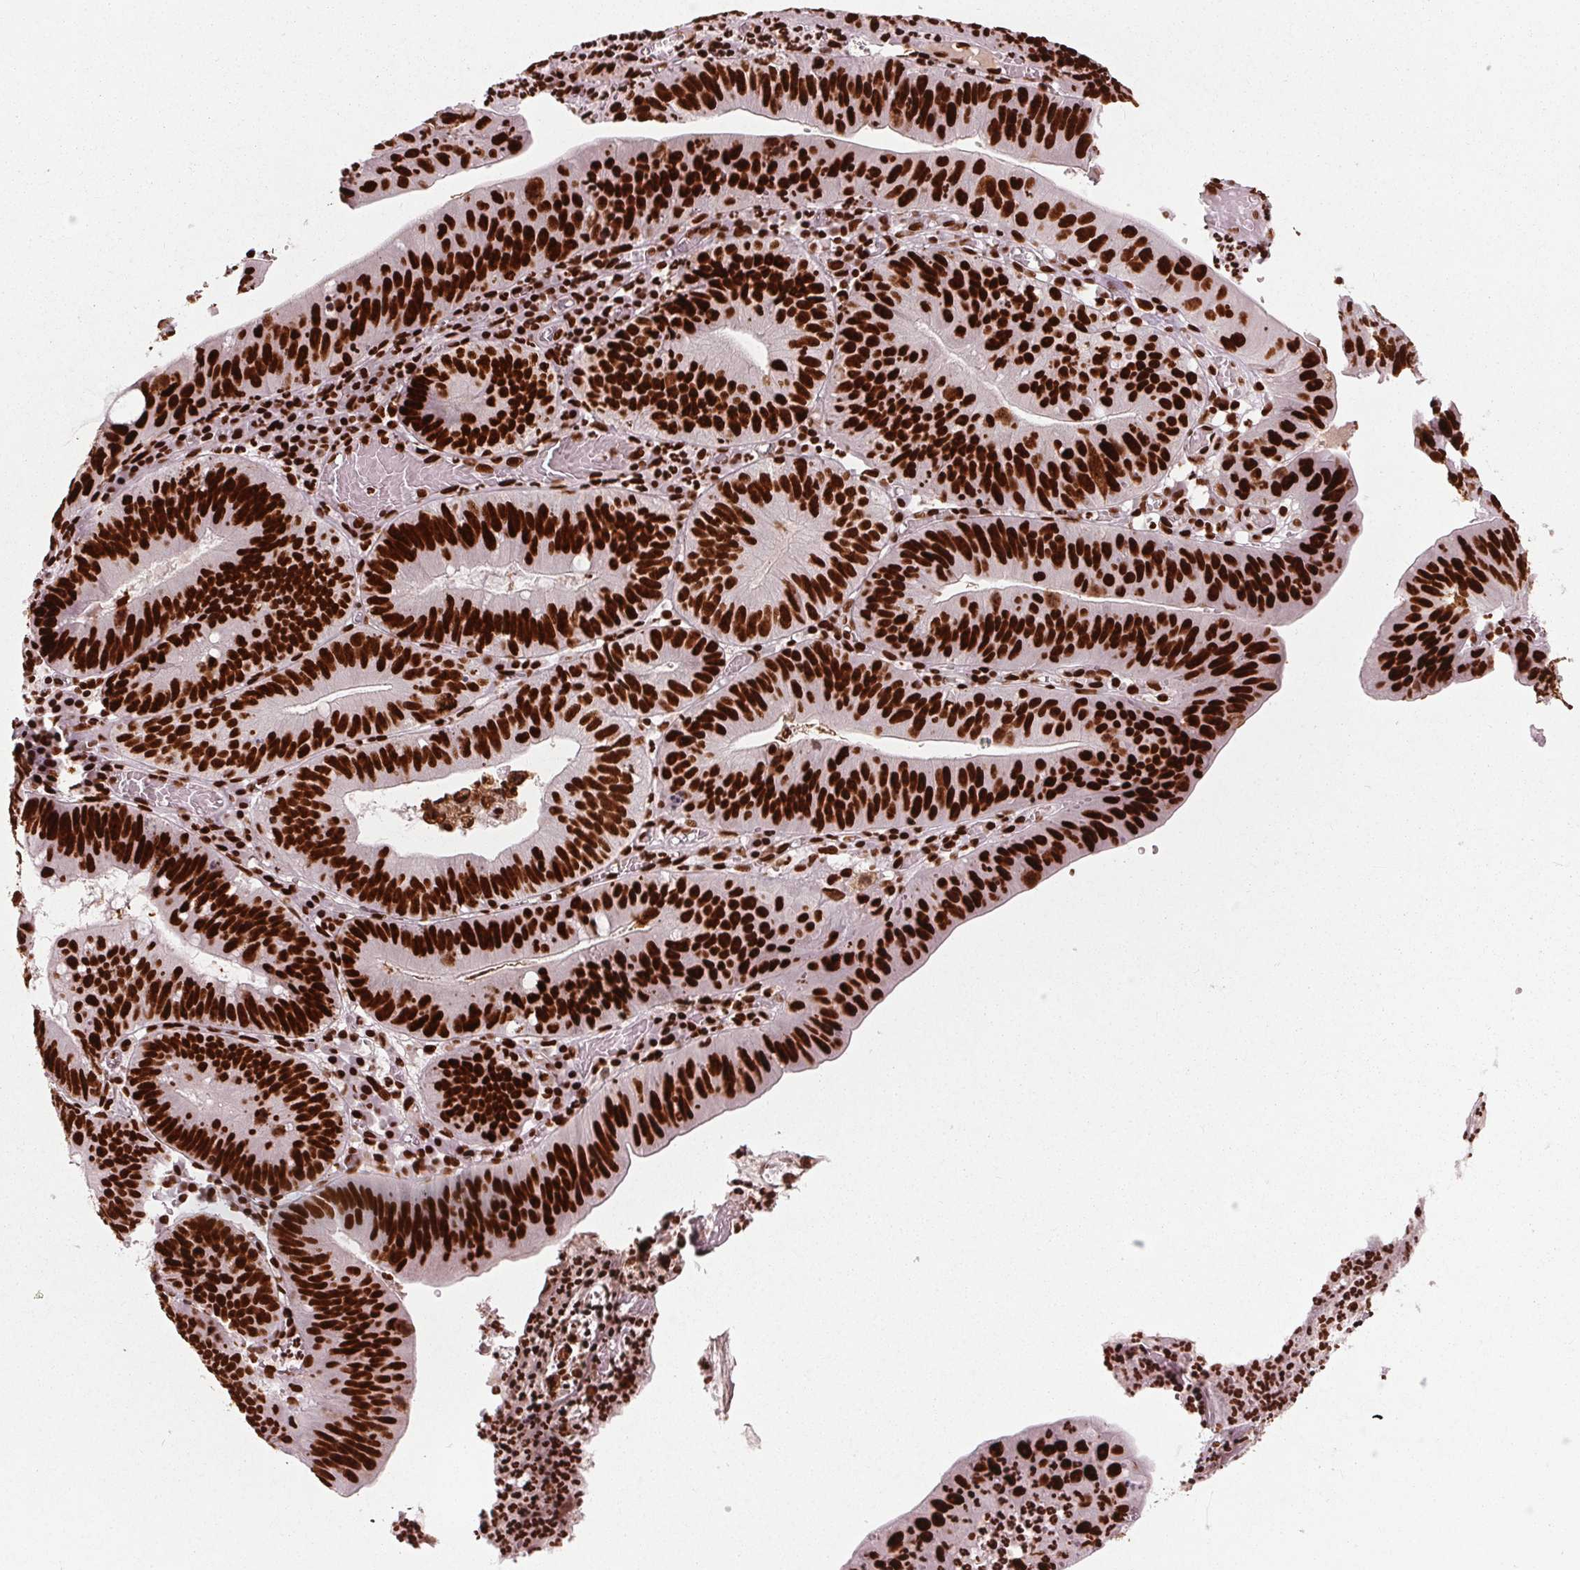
{"staining": {"intensity": "strong", "quantity": ">75%", "location": "nuclear"}, "tissue": "stomach cancer", "cell_type": "Tumor cells", "image_type": "cancer", "snomed": [{"axis": "morphology", "description": "Adenocarcinoma, NOS"}, {"axis": "topography", "description": "Stomach"}], "caption": "The photomicrograph displays immunohistochemical staining of adenocarcinoma (stomach). There is strong nuclear expression is present in about >75% of tumor cells.", "gene": "BRD4", "patient": {"sex": "male", "age": 59}}